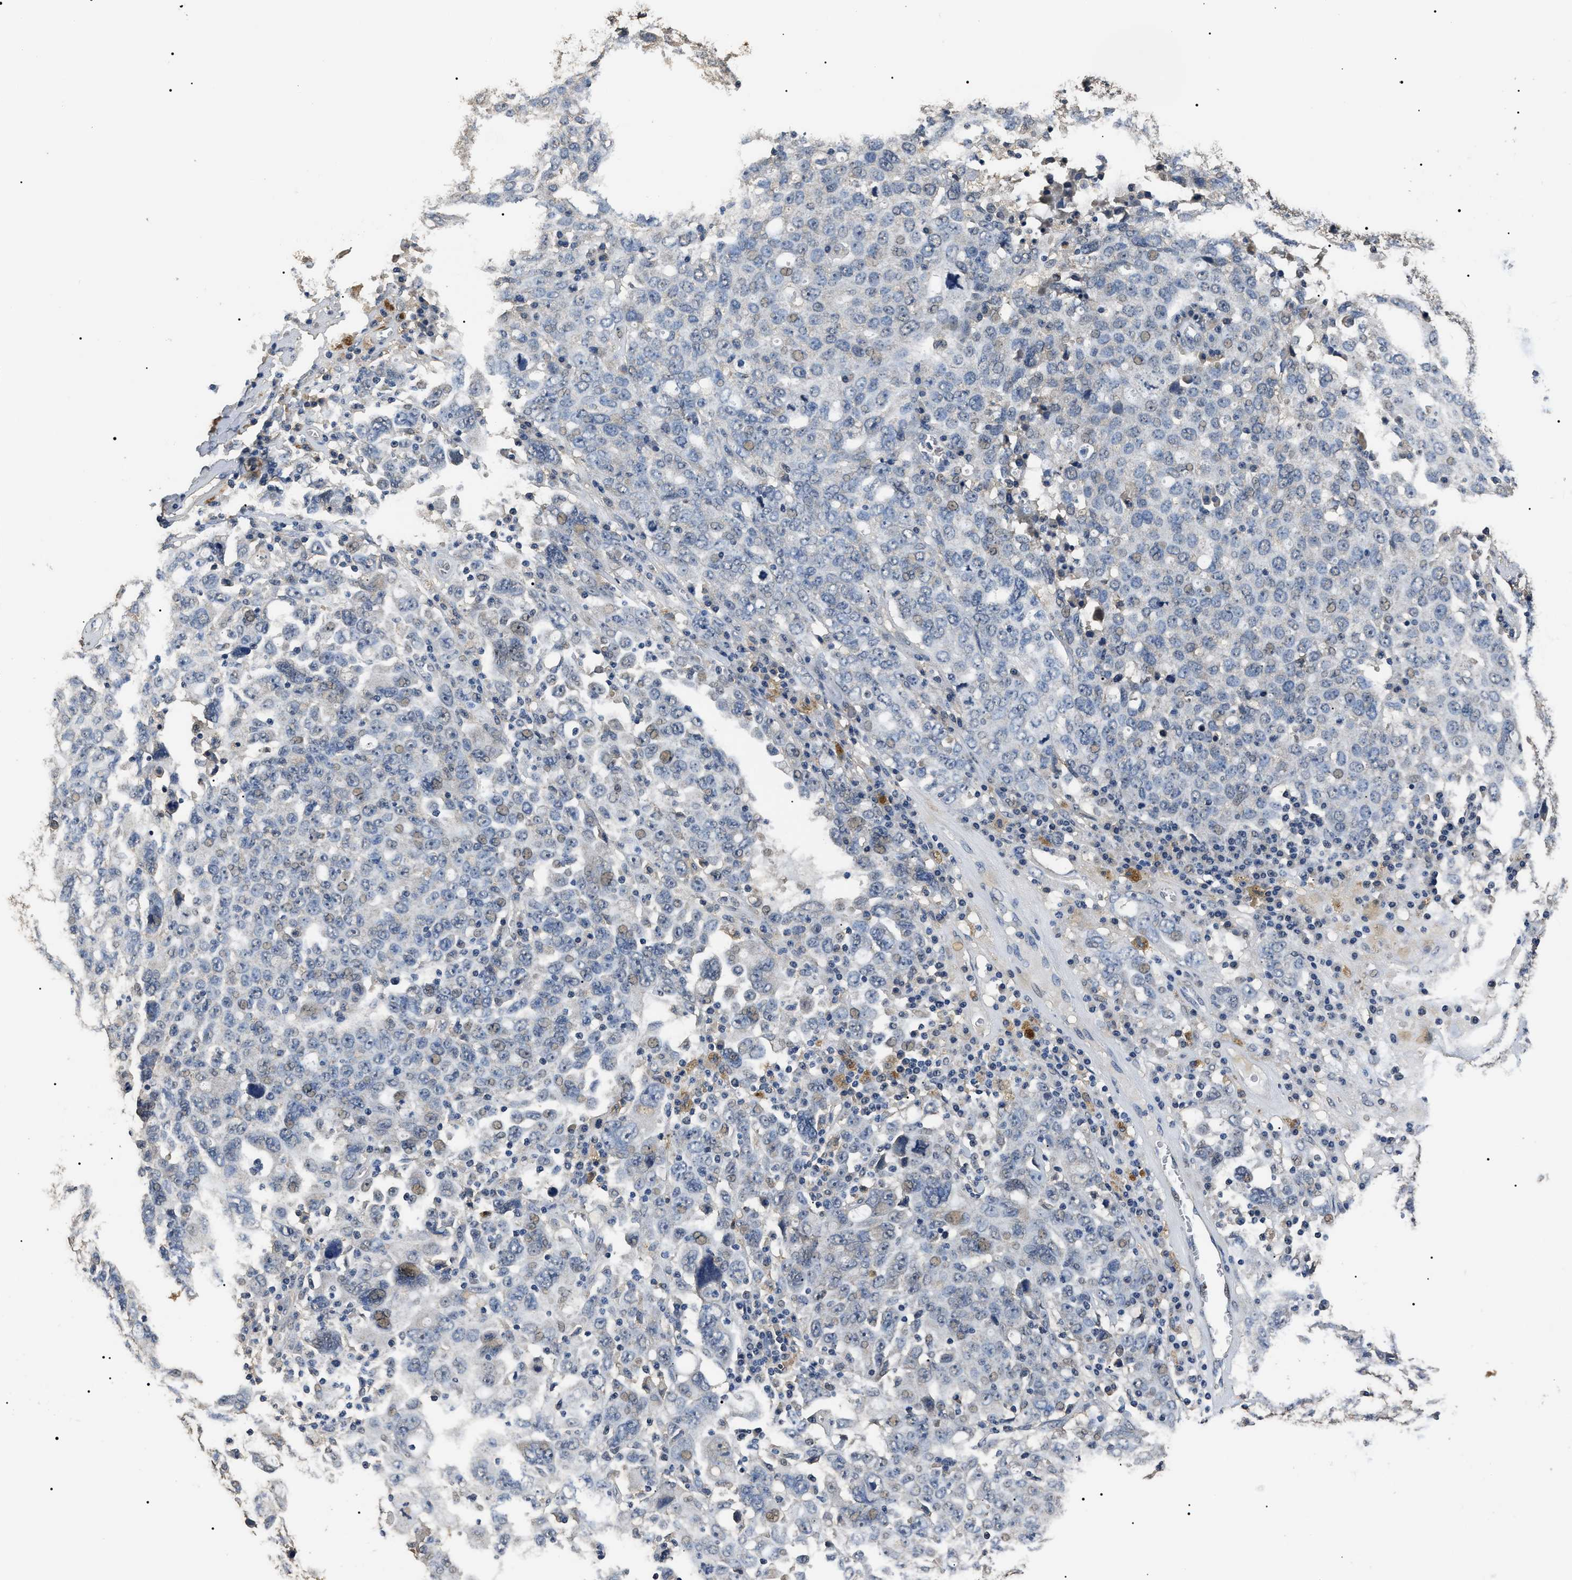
{"staining": {"intensity": "weak", "quantity": "<25%", "location": "nuclear"}, "tissue": "ovarian cancer", "cell_type": "Tumor cells", "image_type": "cancer", "snomed": [{"axis": "morphology", "description": "Carcinoma, endometroid"}, {"axis": "topography", "description": "Ovary"}], "caption": "Immunohistochemistry (IHC) histopathology image of neoplastic tissue: ovarian cancer (endometroid carcinoma) stained with DAB (3,3'-diaminobenzidine) exhibits no significant protein expression in tumor cells.", "gene": "PSMD8", "patient": {"sex": "female", "age": 62}}